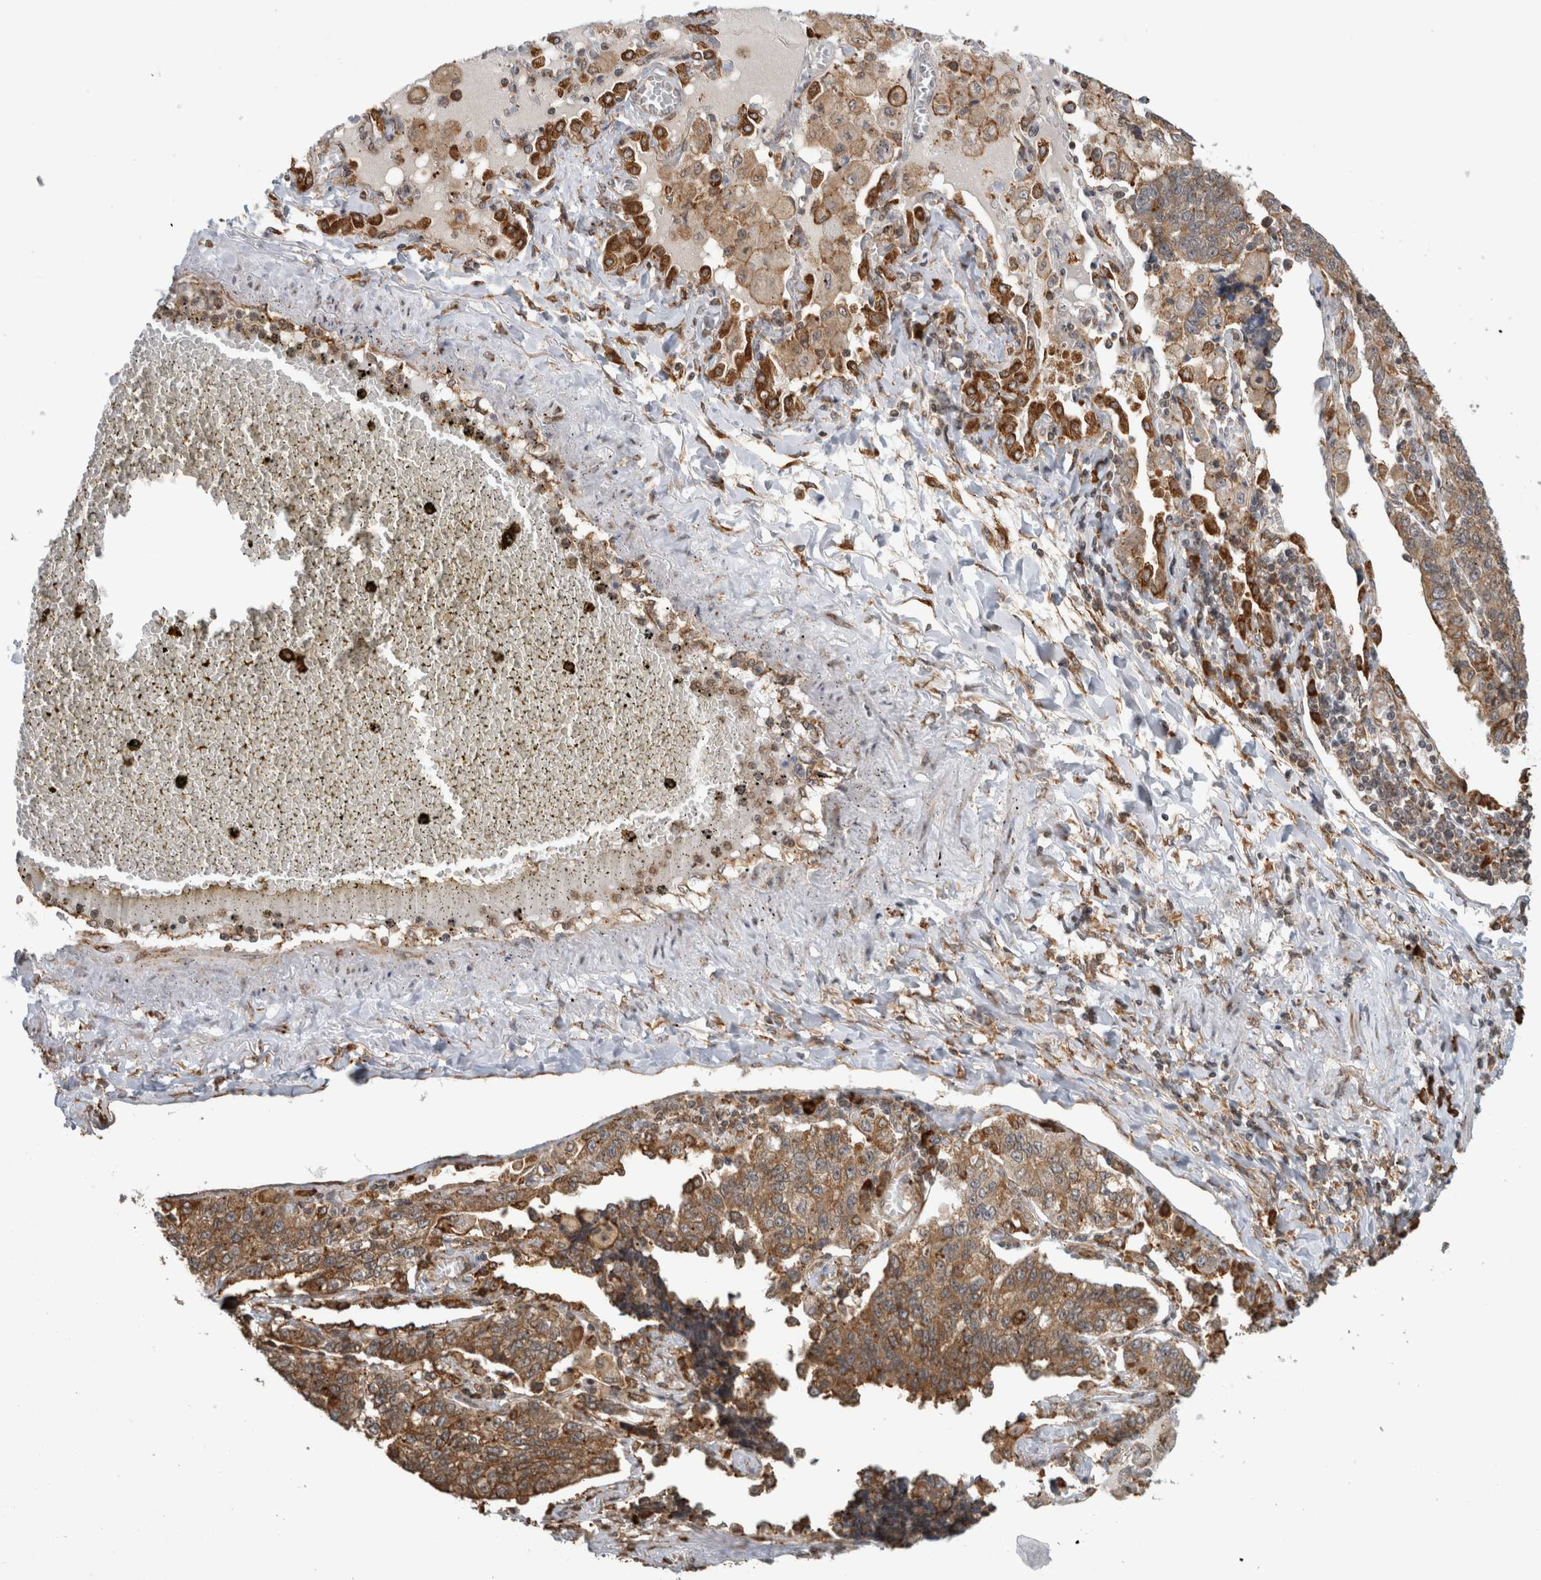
{"staining": {"intensity": "moderate", "quantity": ">75%", "location": "cytoplasmic/membranous"}, "tissue": "lung cancer", "cell_type": "Tumor cells", "image_type": "cancer", "snomed": [{"axis": "morphology", "description": "Adenocarcinoma, NOS"}, {"axis": "topography", "description": "Lung"}], "caption": "IHC (DAB) staining of human lung adenocarcinoma displays moderate cytoplasmic/membranous protein expression in about >75% of tumor cells.", "gene": "MS4A7", "patient": {"sex": "male", "age": 49}}